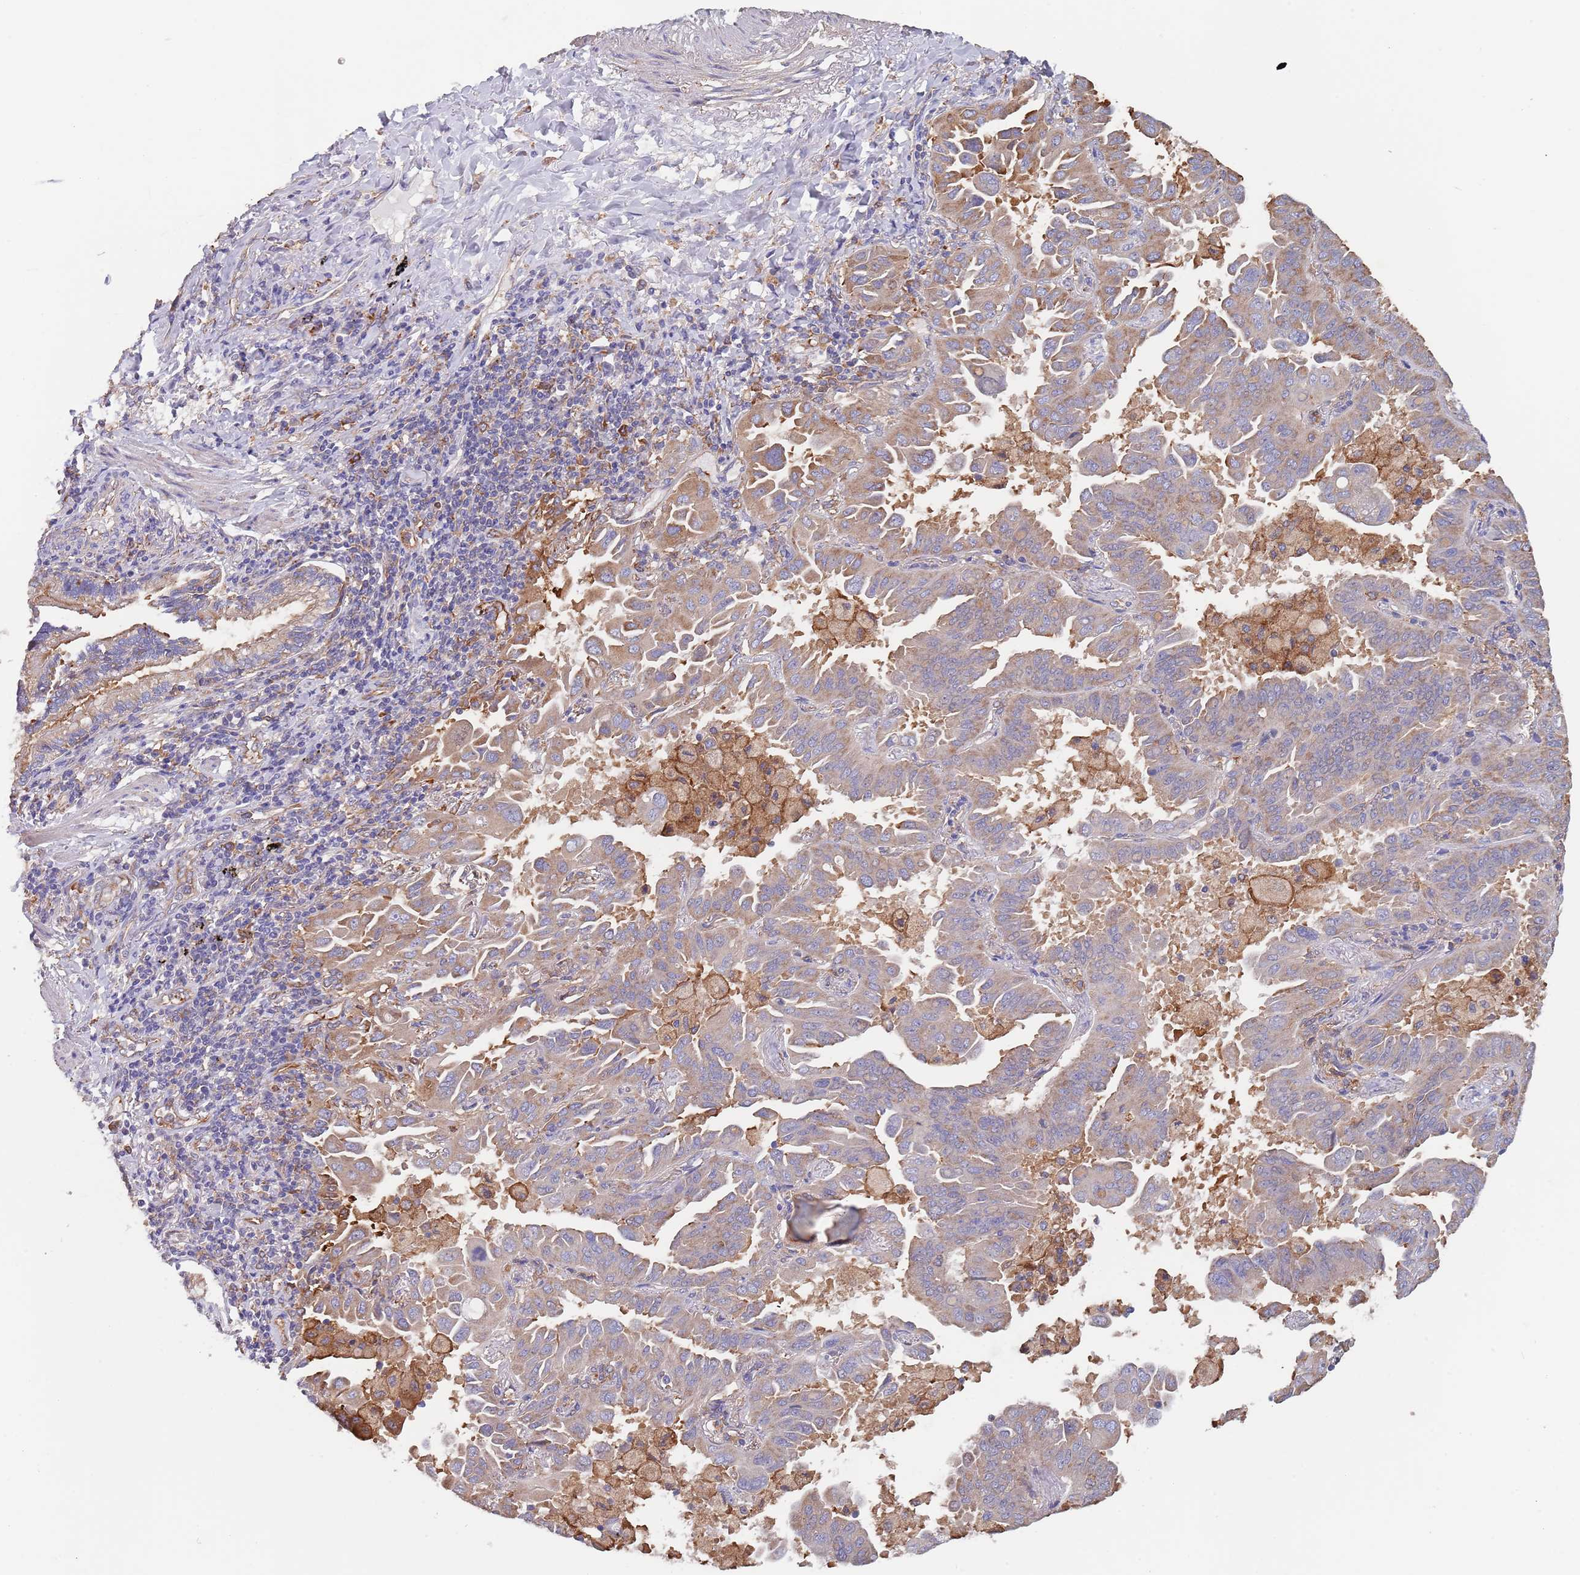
{"staining": {"intensity": "weak", "quantity": "25%-75%", "location": "cytoplasmic/membranous"}, "tissue": "lung cancer", "cell_type": "Tumor cells", "image_type": "cancer", "snomed": [{"axis": "morphology", "description": "Adenocarcinoma, NOS"}, {"axis": "topography", "description": "Lung"}], "caption": "Tumor cells reveal weak cytoplasmic/membranous expression in approximately 25%-75% of cells in lung adenocarcinoma. The protein of interest is stained brown, and the nuclei are stained in blue (DAB IHC with brightfield microscopy, high magnification).", "gene": "DCUN1D3", "patient": {"sex": "male", "age": 64}}